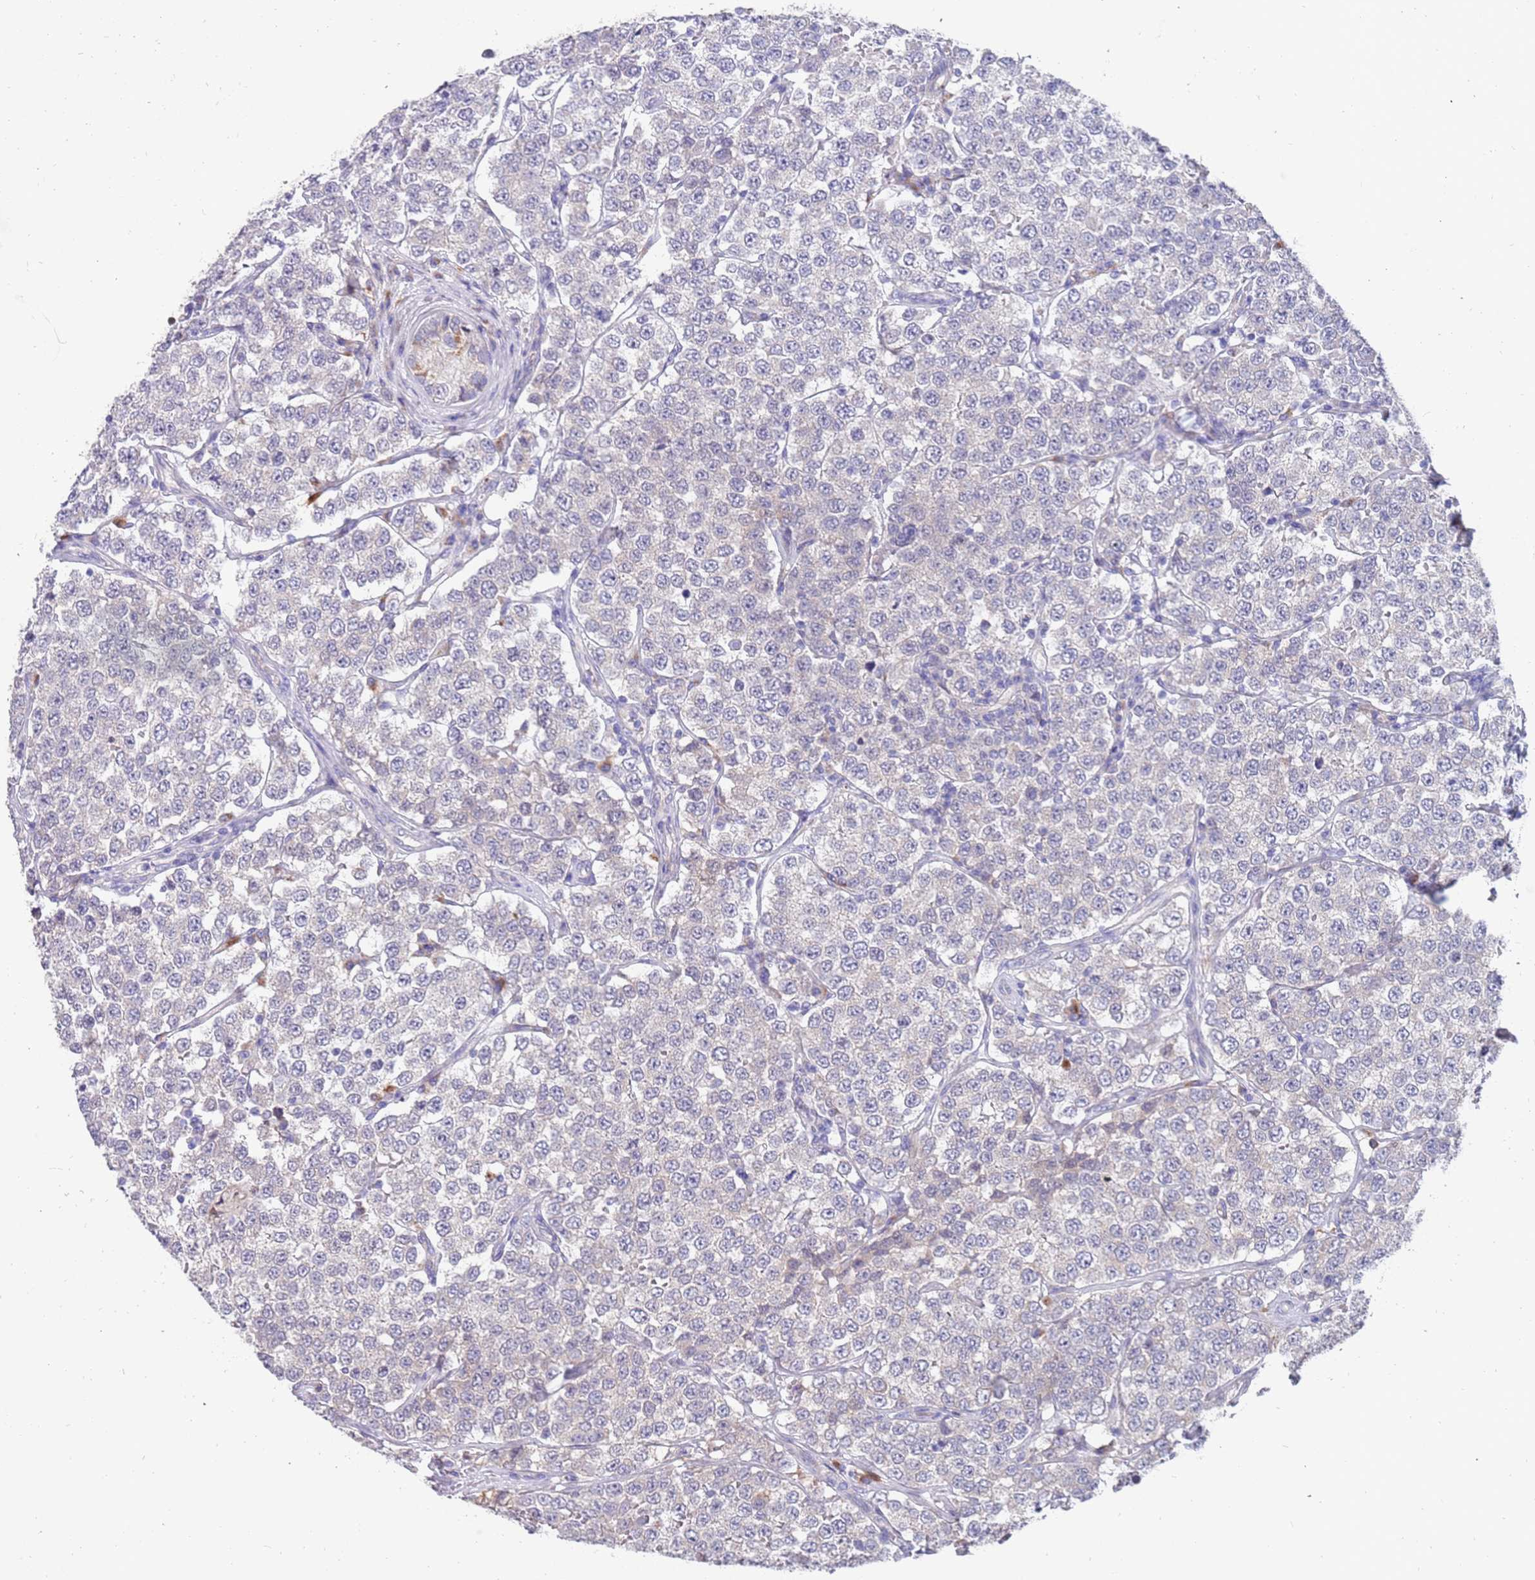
{"staining": {"intensity": "negative", "quantity": "none", "location": "none"}, "tissue": "testis cancer", "cell_type": "Tumor cells", "image_type": "cancer", "snomed": [{"axis": "morphology", "description": "Seminoma, NOS"}, {"axis": "topography", "description": "Testis"}], "caption": "Seminoma (testis) was stained to show a protein in brown. There is no significant expression in tumor cells.", "gene": "ZNF746", "patient": {"sex": "male", "age": 34}}